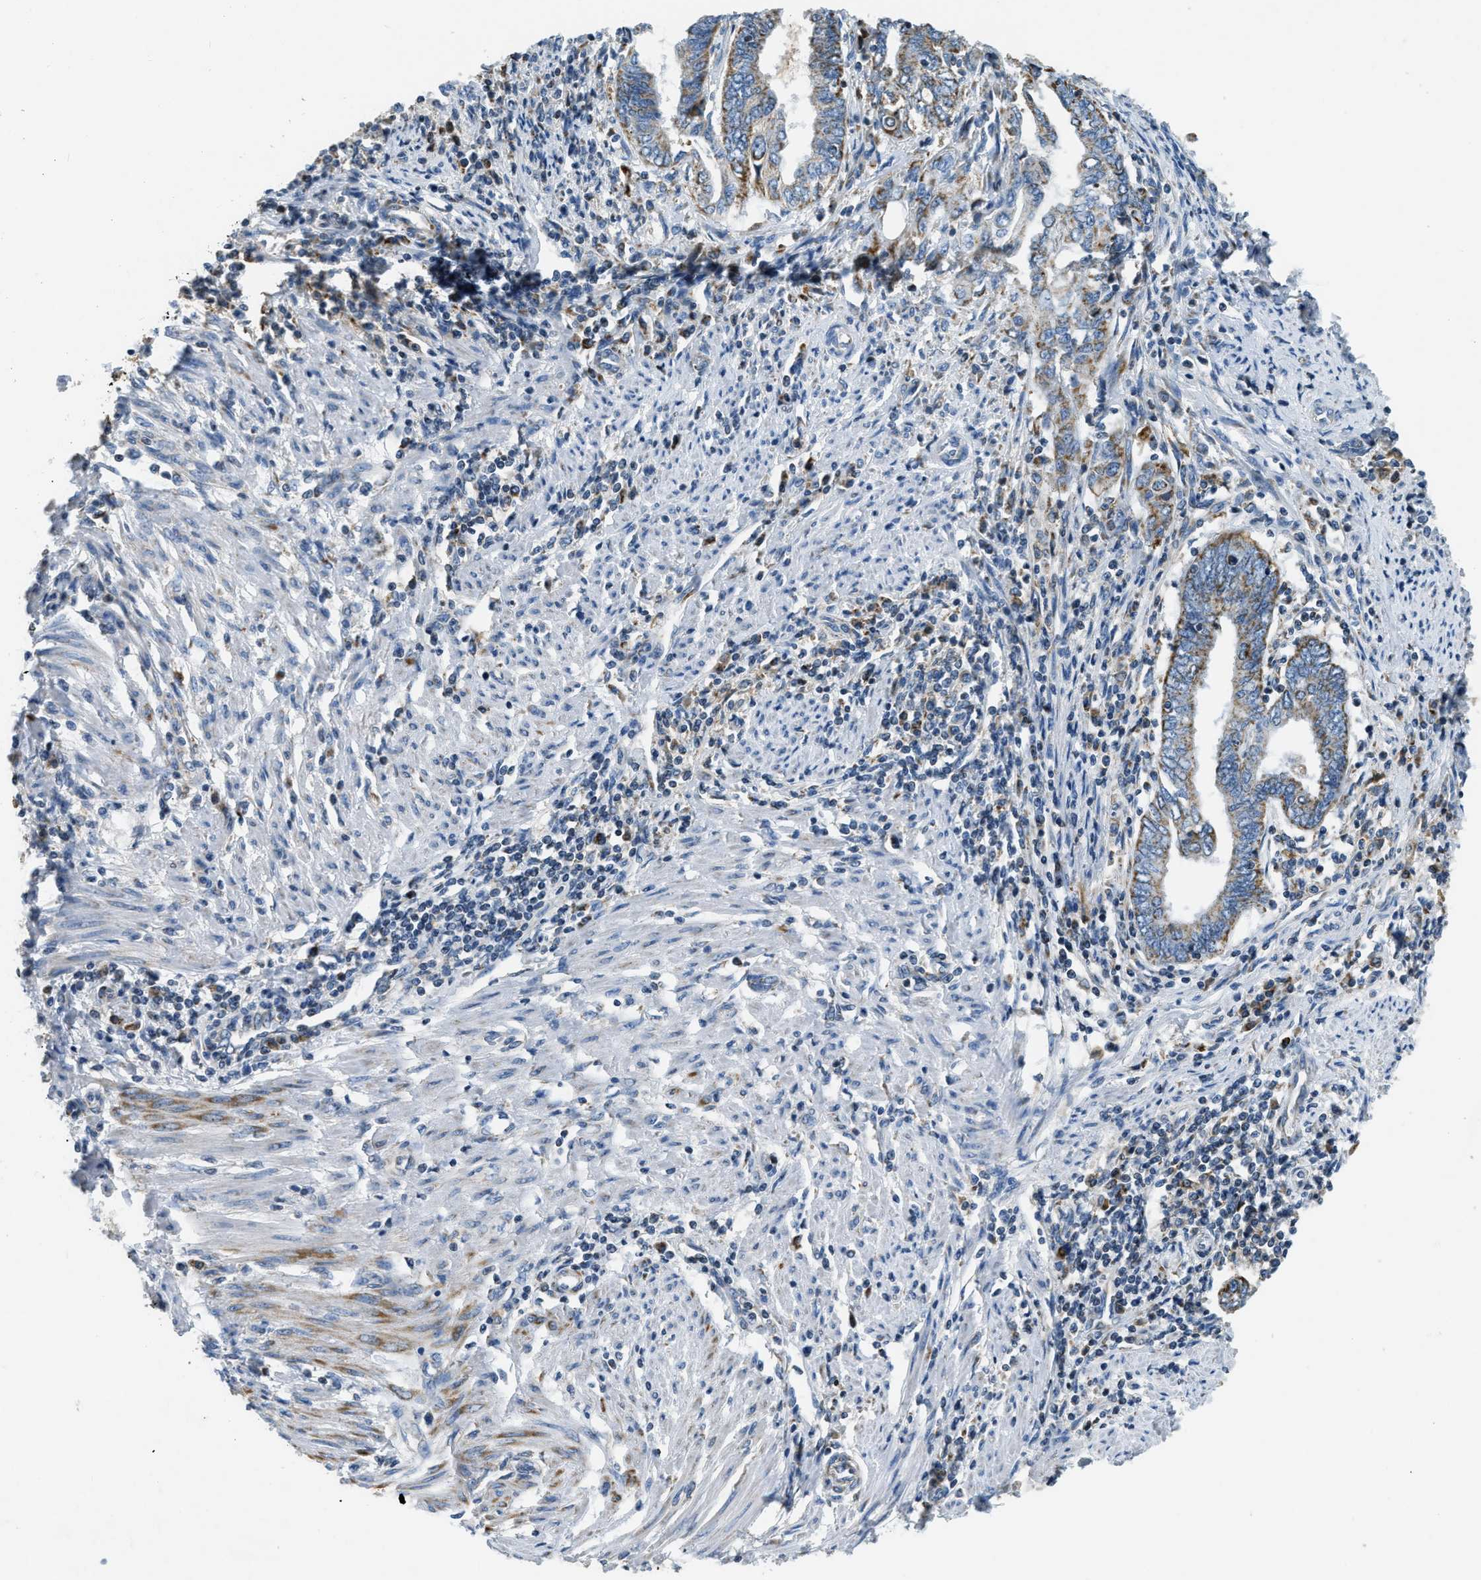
{"staining": {"intensity": "moderate", "quantity": "25%-75%", "location": "cytoplasmic/membranous"}, "tissue": "endometrial cancer", "cell_type": "Tumor cells", "image_type": "cancer", "snomed": [{"axis": "morphology", "description": "Adenocarcinoma, NOS"}, {"axis": "topography", "description": "Uterus"}, {"axis": "topography", "description": "Endometrium"}], "caption": "Immunohistochemistry (DAB (3,3'-diaminobenzidine)) staining of human endometrial cancer reveals moderate cytoplasmic/membranous protein positivity in about 25%-75% of tumor cells.", "gene": "ACADVL", "patient": {"sex": "female", "age": 70}}